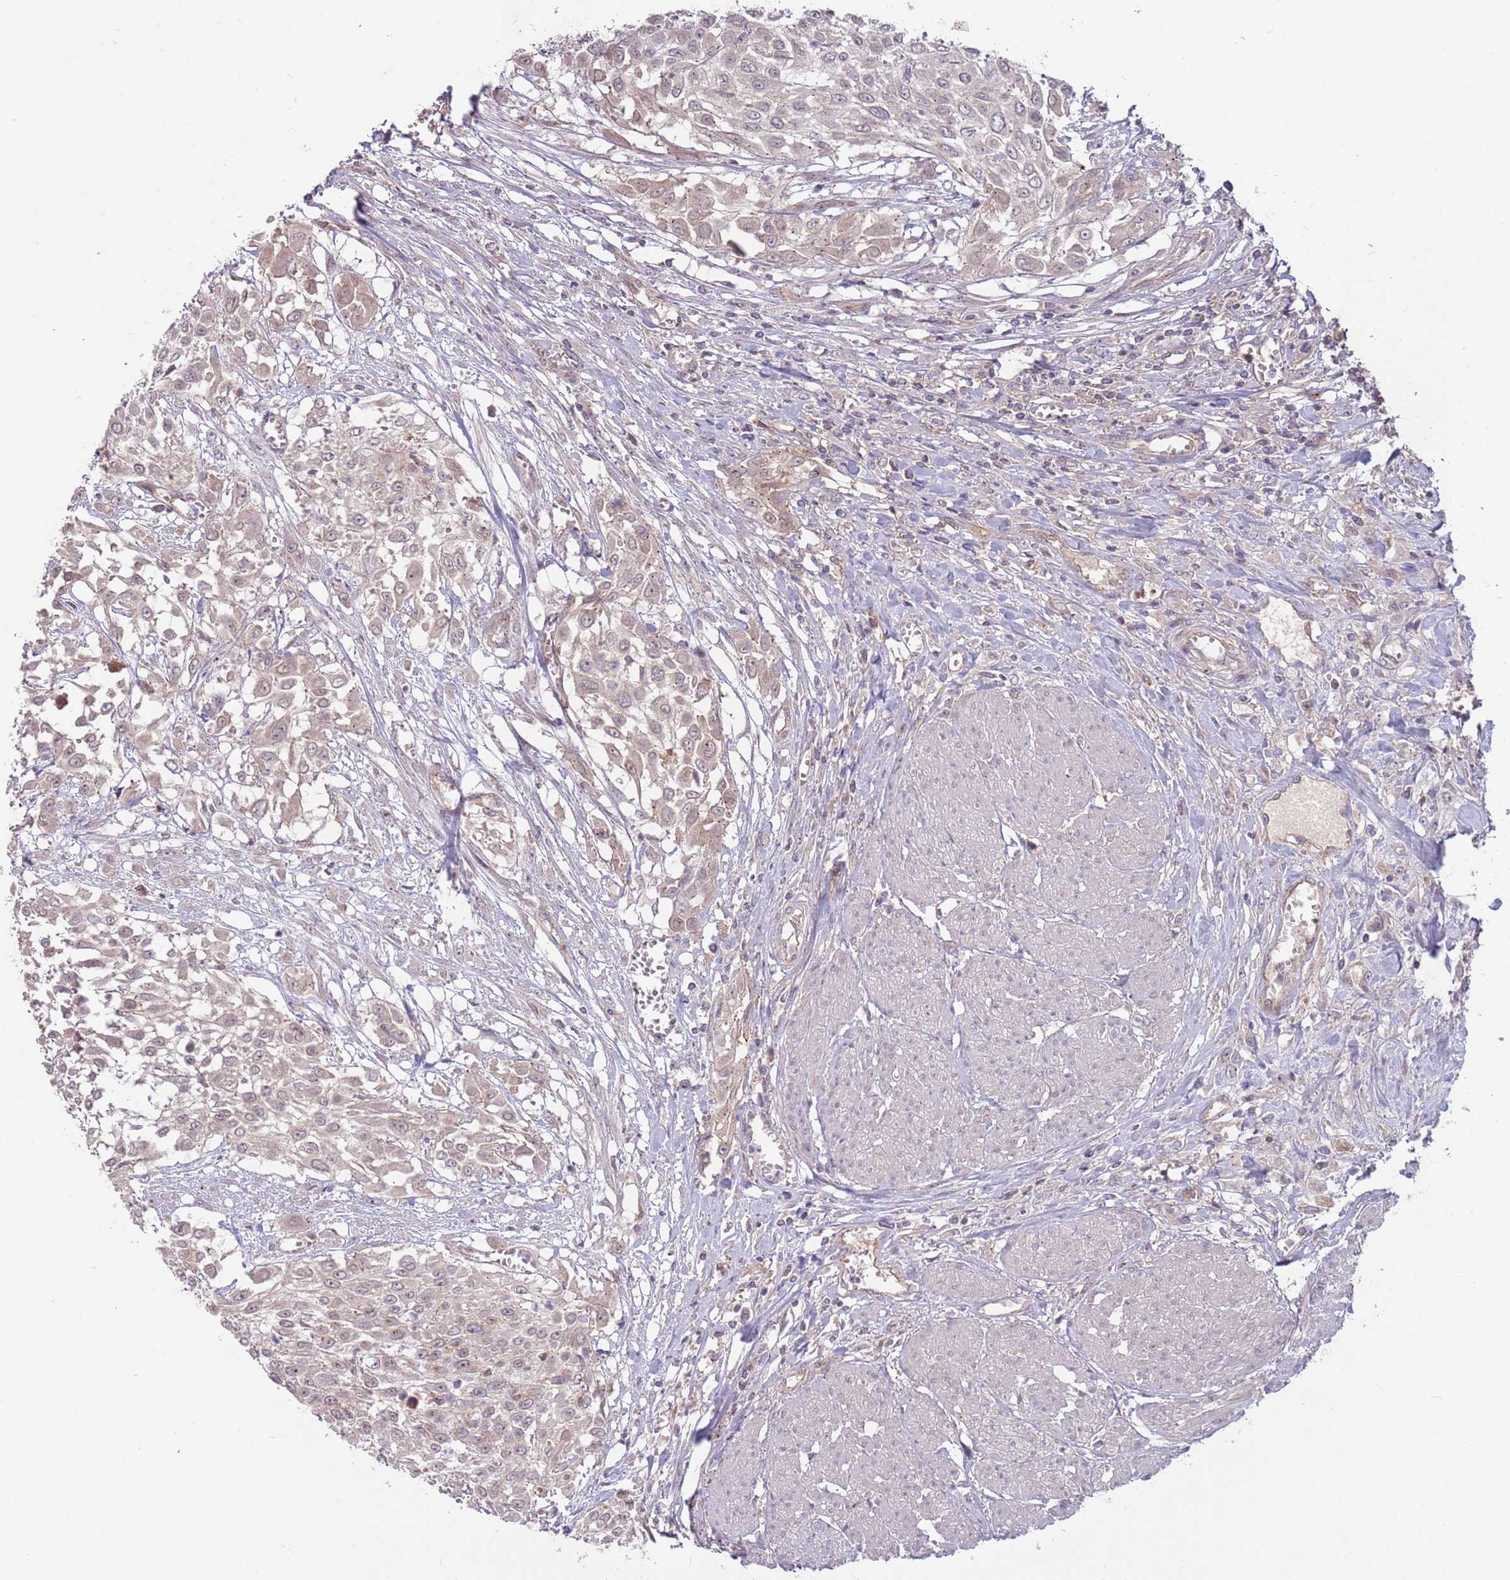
{"staining": {"intensity": "weak", "quantity": "<25%", "location": "cytoplasmic/membranous"}, "tissue": "urothelial cancer", "cell_type": "Tumor cells", "image_type": "cancer", "snomed": [{"axis": "morphology", "description": "Urothelial carcinoma, High grade"}, {"axis": "topography", "description": "Urinary bladder"}], "caption": "Micrograph shows no protein expression in tumor cells of urothelial cancer tissue. (Immunohistochemistry, brightfield microscopy, high magnification).", "gene": "SAV1", "patient": {"sex": "male", "age": 57}}